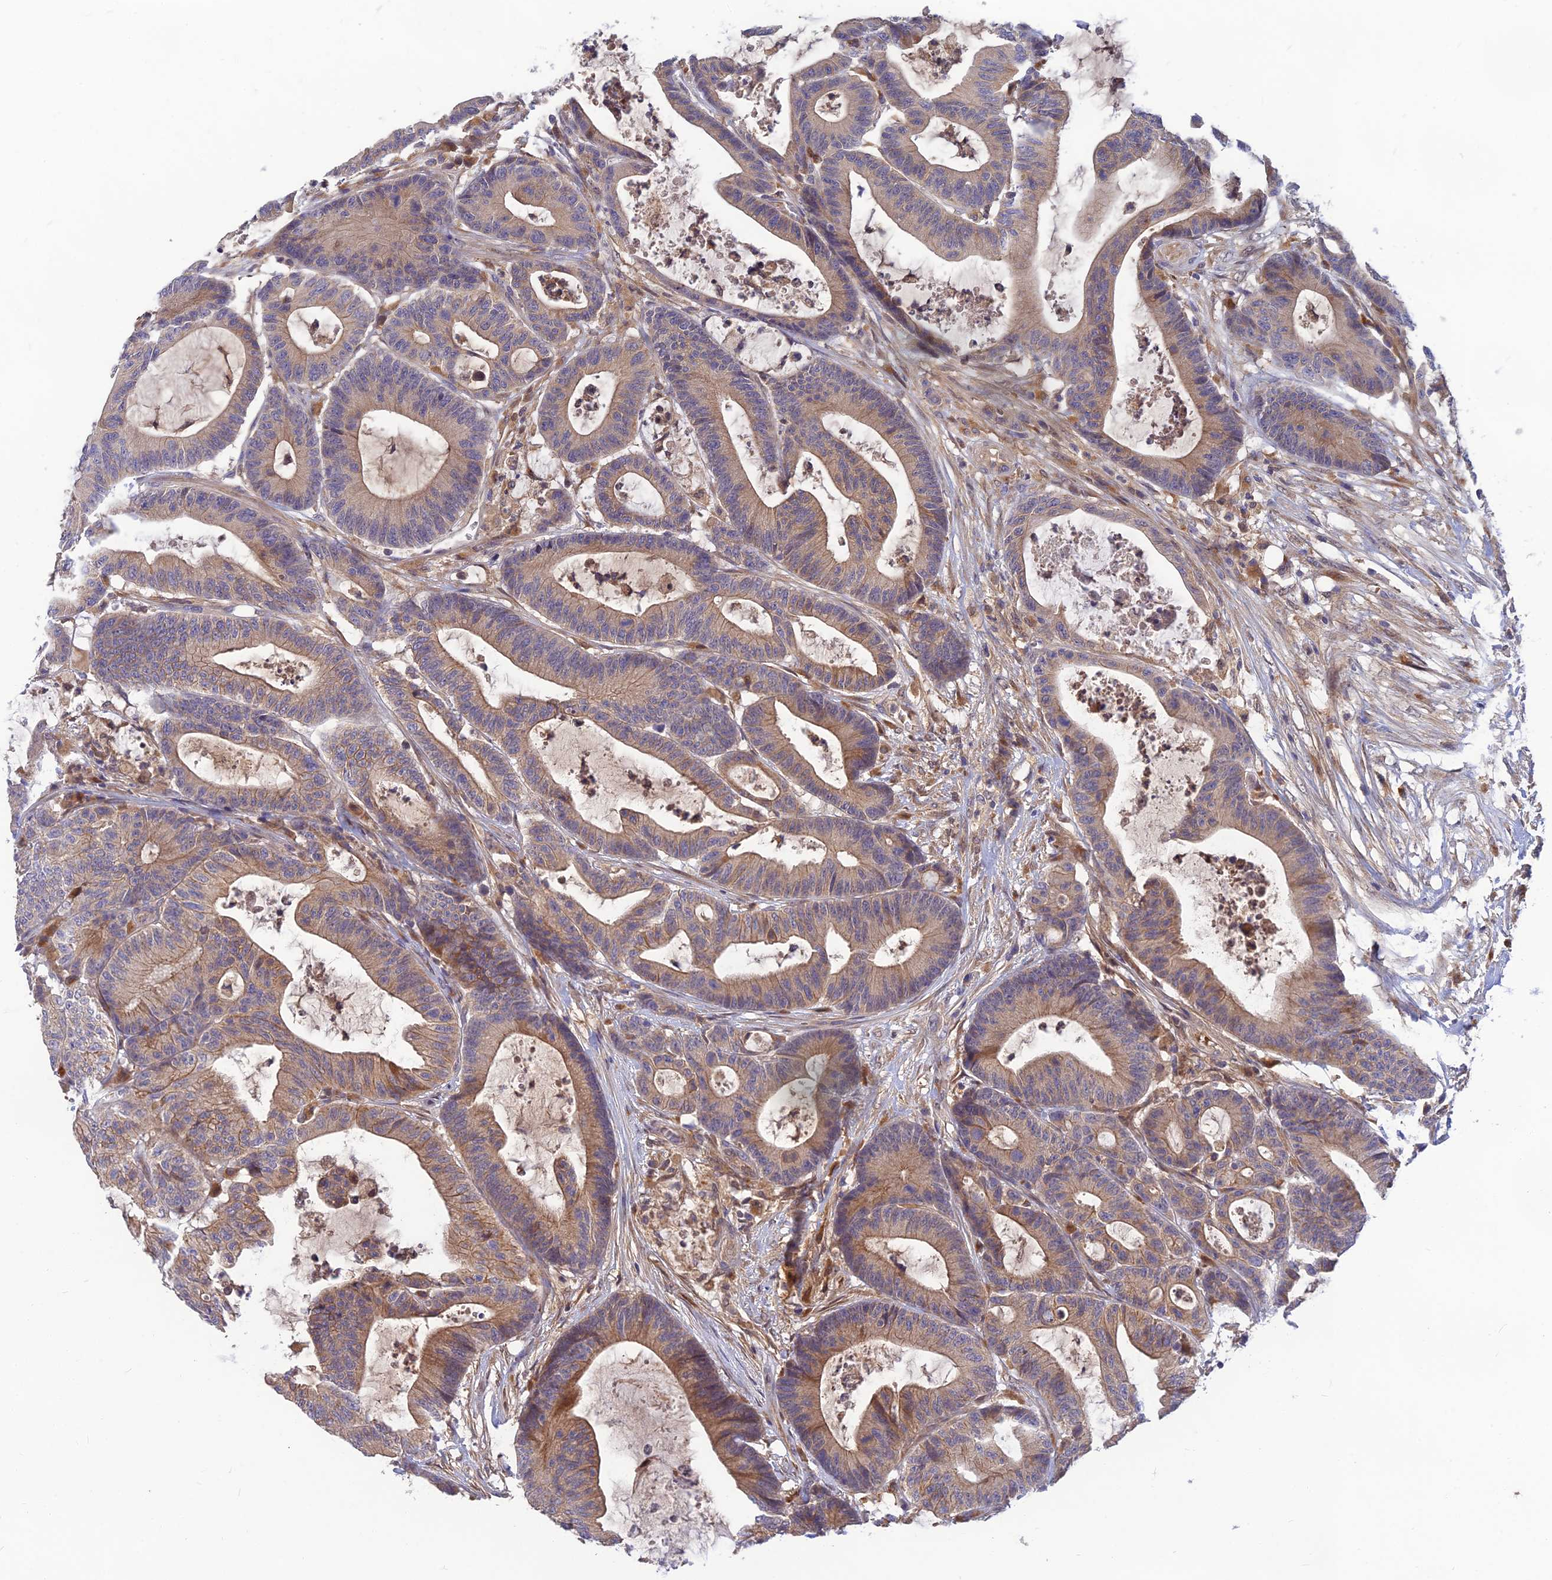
{"staining": {"intensity": "moderate", "quantity": "25%-75%", "location": "cytoplasmic/membranous"}, "tissue": "colorectal cancer", "cell_type": "Tumor cells", "image_type": "cancer", "snomed": [{"axis": "morphology", "description": "Adenocarcinoma, NOS"}, {"axis": "topography", "description": "Colon"}], "caption": "Approximately 25%-75% of tumor cells in human adenocarcinoma (colorectal) display moderate cytoplasmic/membranous protein staining as visualized by brown immunohistochemical staining.", "gene": "FAM151B", "patient": {"sex": "female", "age": 84}}